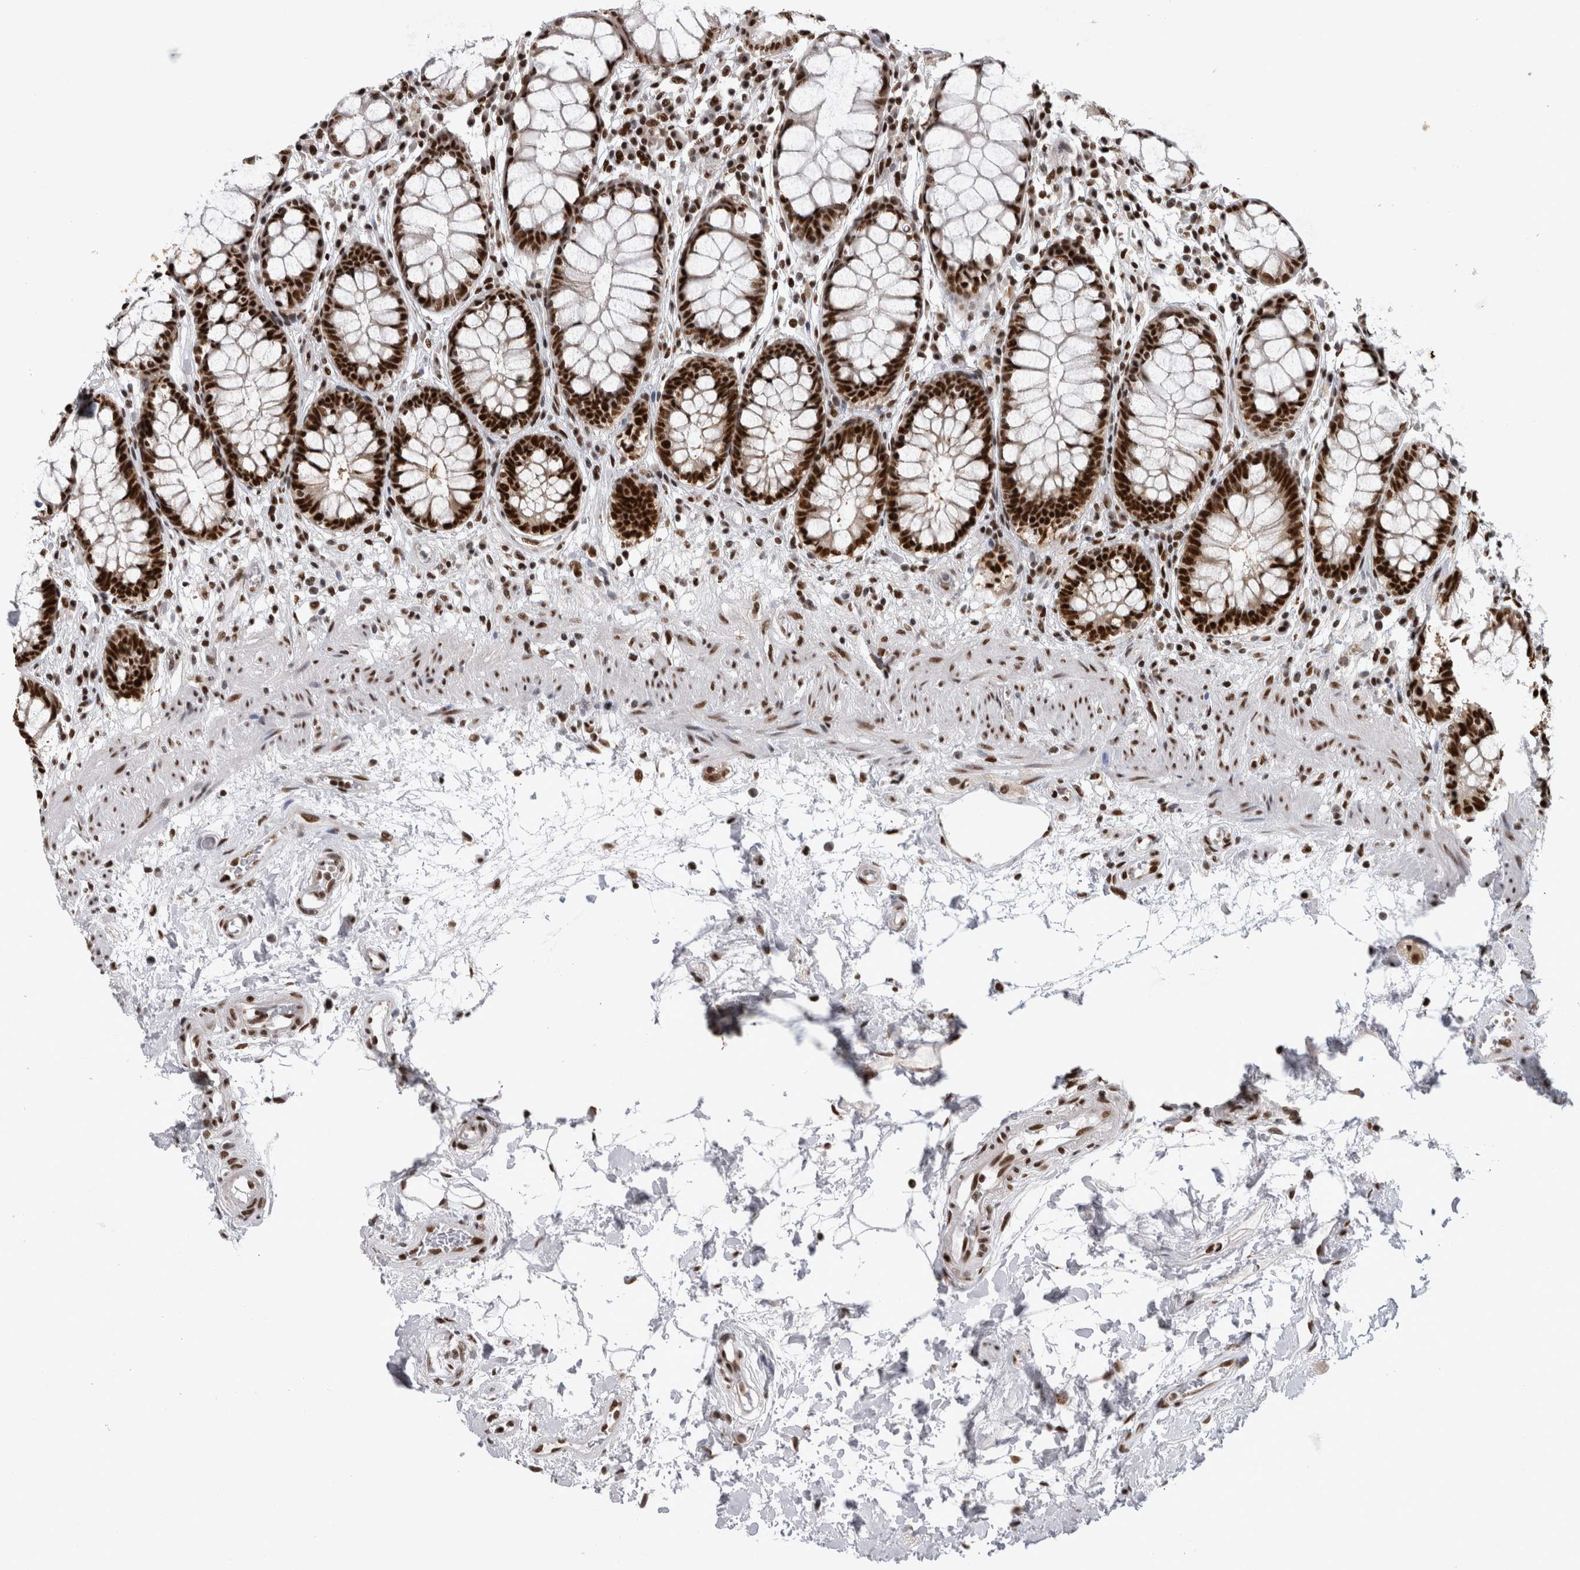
{"staining": {"intensity": "strong", "quantity": ">75%", "location": "nuclear"}, "tissue": "rectum", "cell_type": "Glandular cells", "image_type": "normal", "snomed": [{"axis": "morphology", "description": "Normal tissue, NOS"}, {"axis": "topography", "description": "Rectum"}], "caption": "A histopathology image of rectum stained for a protein demonstrates strong nuclear brown staining in glandular cells. Using DAB (brown) and hematoxylin (blue) stains, captured at high magnification using brightfield microscopy.", "gene": "ZSCAN2", "patient": {"sex": "male", "age": 64}}